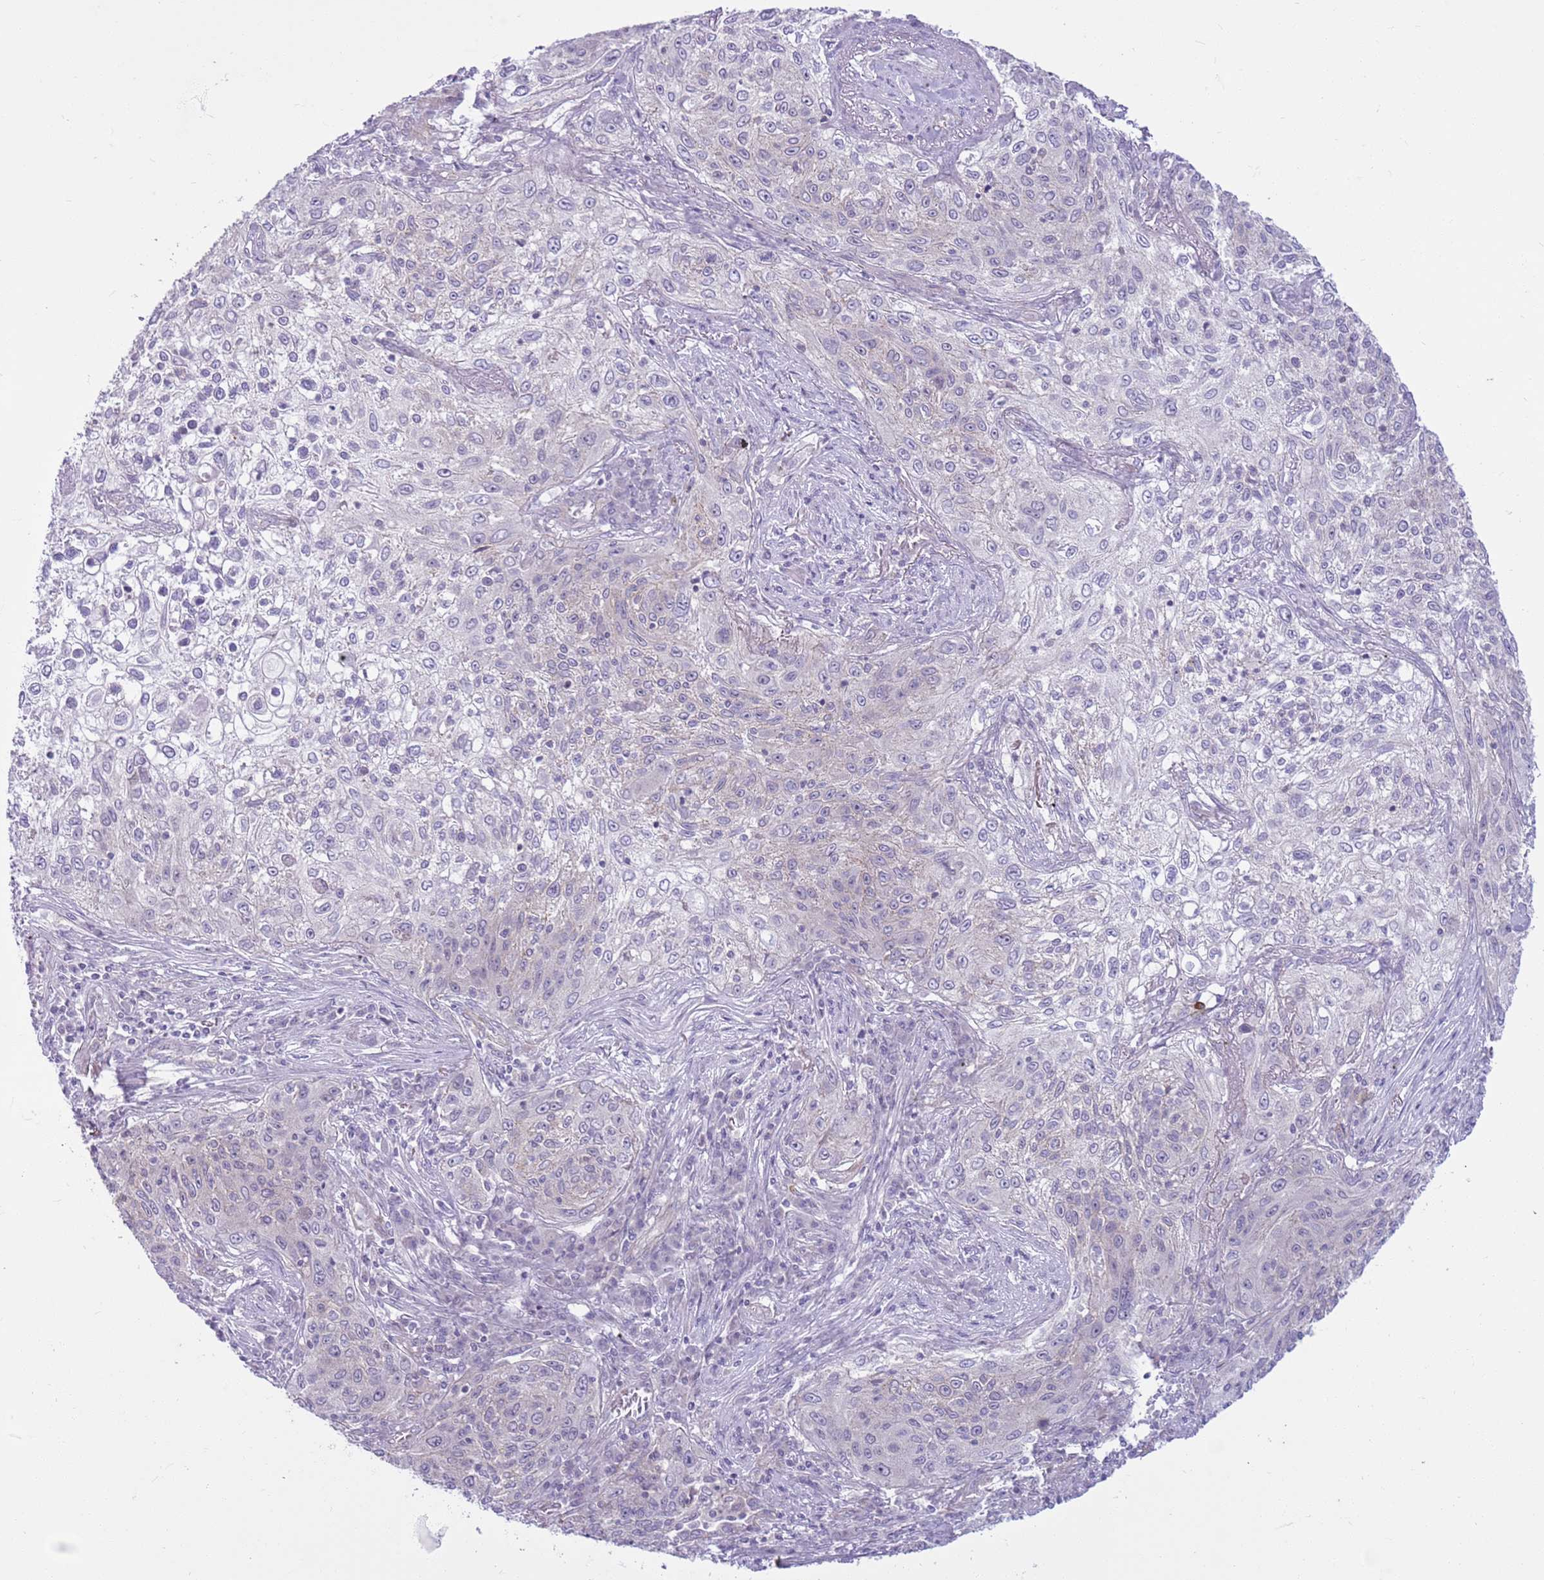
{"staining": {"intensity": "negative", "quantity": "none", "location": "none"}, "tissue": "lung cancer", "cell_type": "Tumor cells", "image_type": "cancer", "snomed": [{"axis": "morphology", "description": "Squamous cell carcinoma, NOS"}, {"axis": "topography", "description": "Lung"}], "caption": "A high-resolution image shows immunohistochemistry staining of lung cancer, which shows no significant staining in tumor cells.", "gene": "PARP8", "patient": {"sex": "female", "age": 69}}